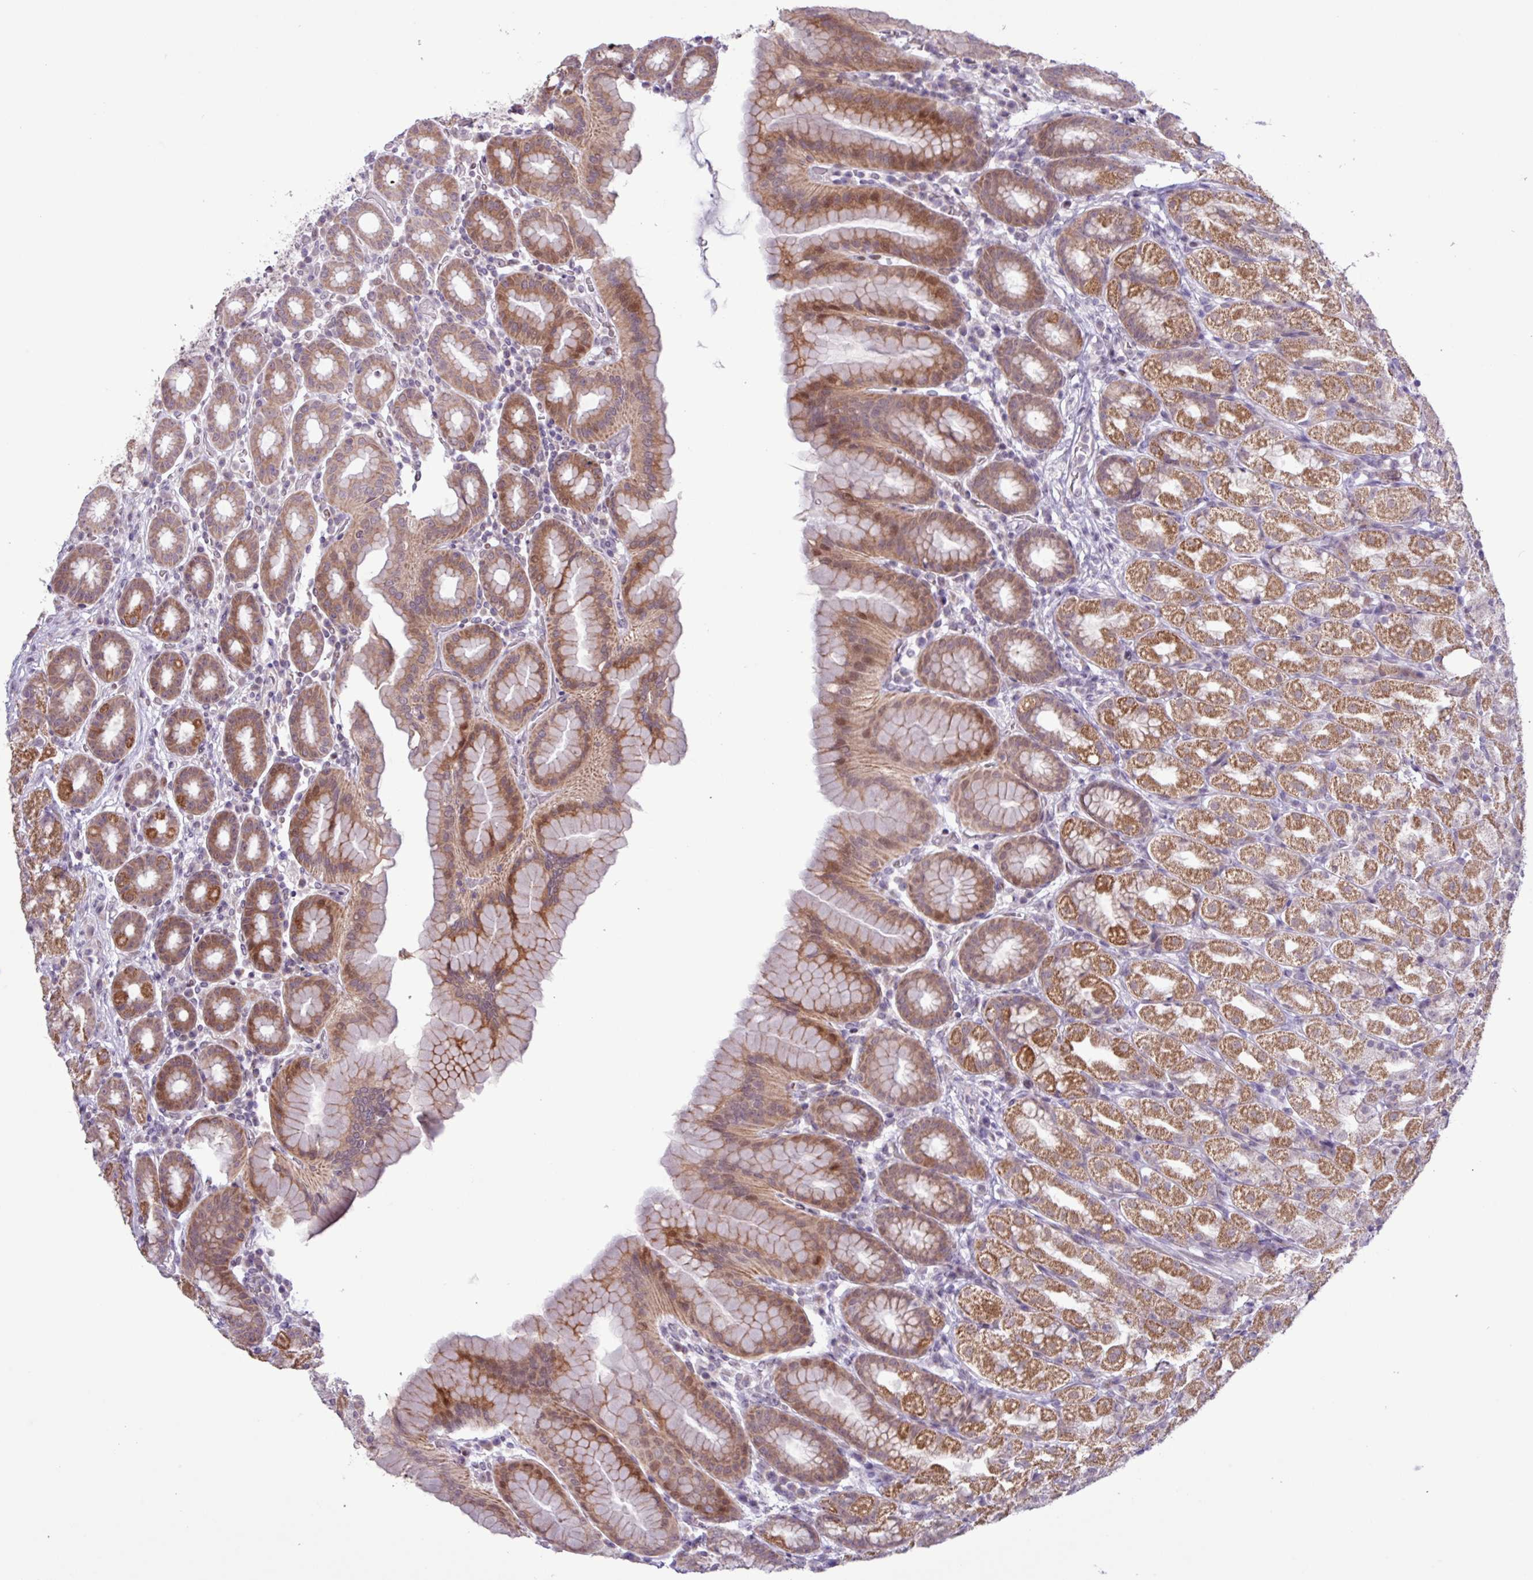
{"staining": {"intensity": "moderate", "quantity": ">75%", "location": "cytoplasmic/membranous,nuclear"}, "tissue": "stomach", "cell_type": "Glandular cells", "image_type": "normal", "snomed": [{"axis": "morphology", "description": "Normal tissue, NOS"}, {"axis": "topography", "description": "Stomach, upper"}, {"axis": "topography", "description": "Stomach"}], "caption": "Glandular cells show medium levels of moderate cytoplasmic/membranous,nuclear staining in approximately >75% of cells in benign stomach.", "gene": "RTL3", "patient": {"sex": "male", "age": 68}}